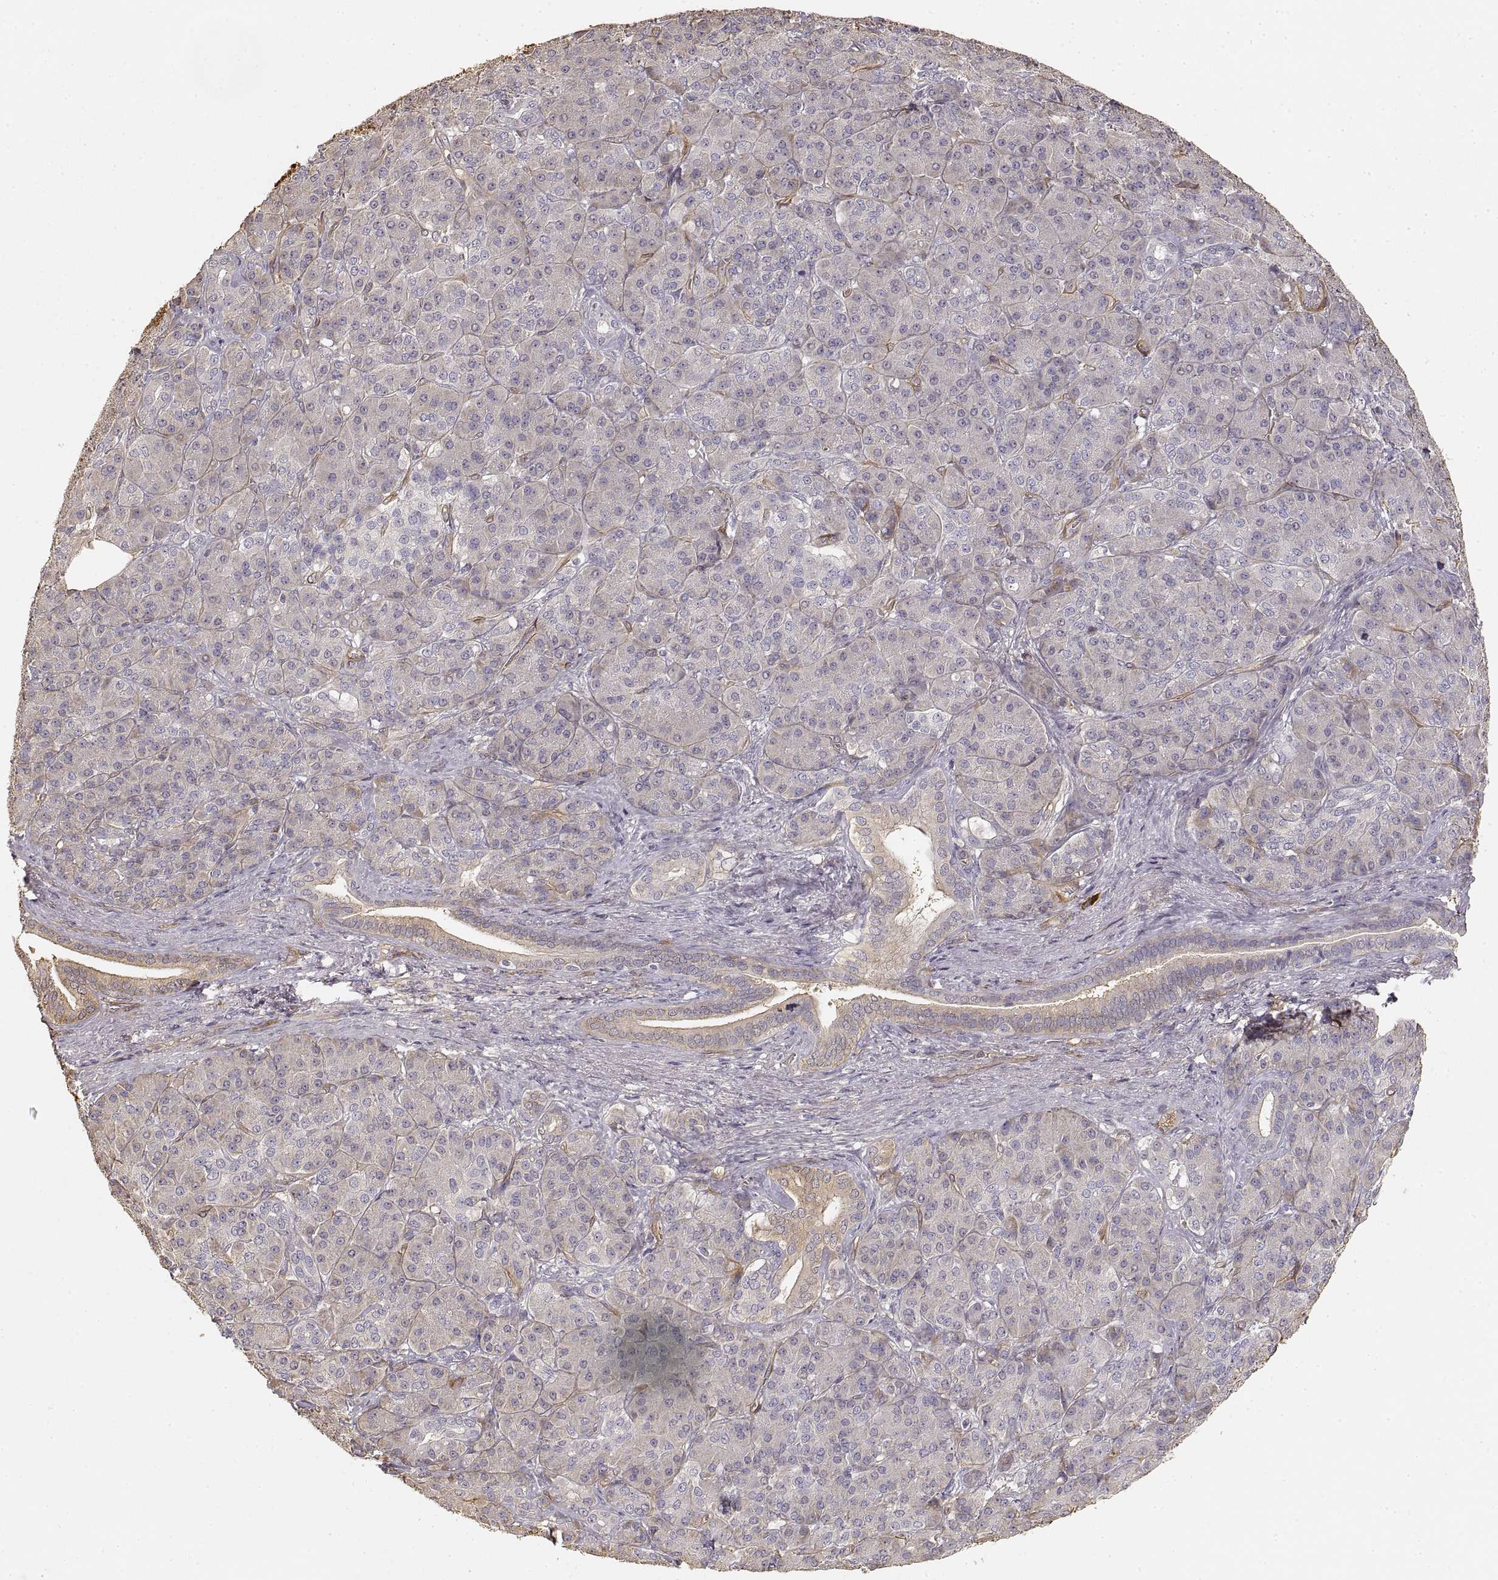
{"staining": {"intensity": "weak", "quantity": "<25%", "location": "cytoplasmic/membranous"}, "tissue": "pancreatic cancer", "cell_type": "Tumor cells", "image_type": "cancer", "snomed": [{"axis": "morphology", "description": "Normal tissue, NOS"}, {"axis": "morphology", "description": "Inflammation, NOS"}, {"axis": "morphology", "description": "Adenocarcinoma, NOS"}, {"axis": "topography", "description": "Pancreas"}], "caption": "Pancreatic adenocarcinoma stained for a protein using immunohistochemistry shows no staining tumor cells.", "gene": "LAMA4", "patient": {"sex": "male", "age": 57}}